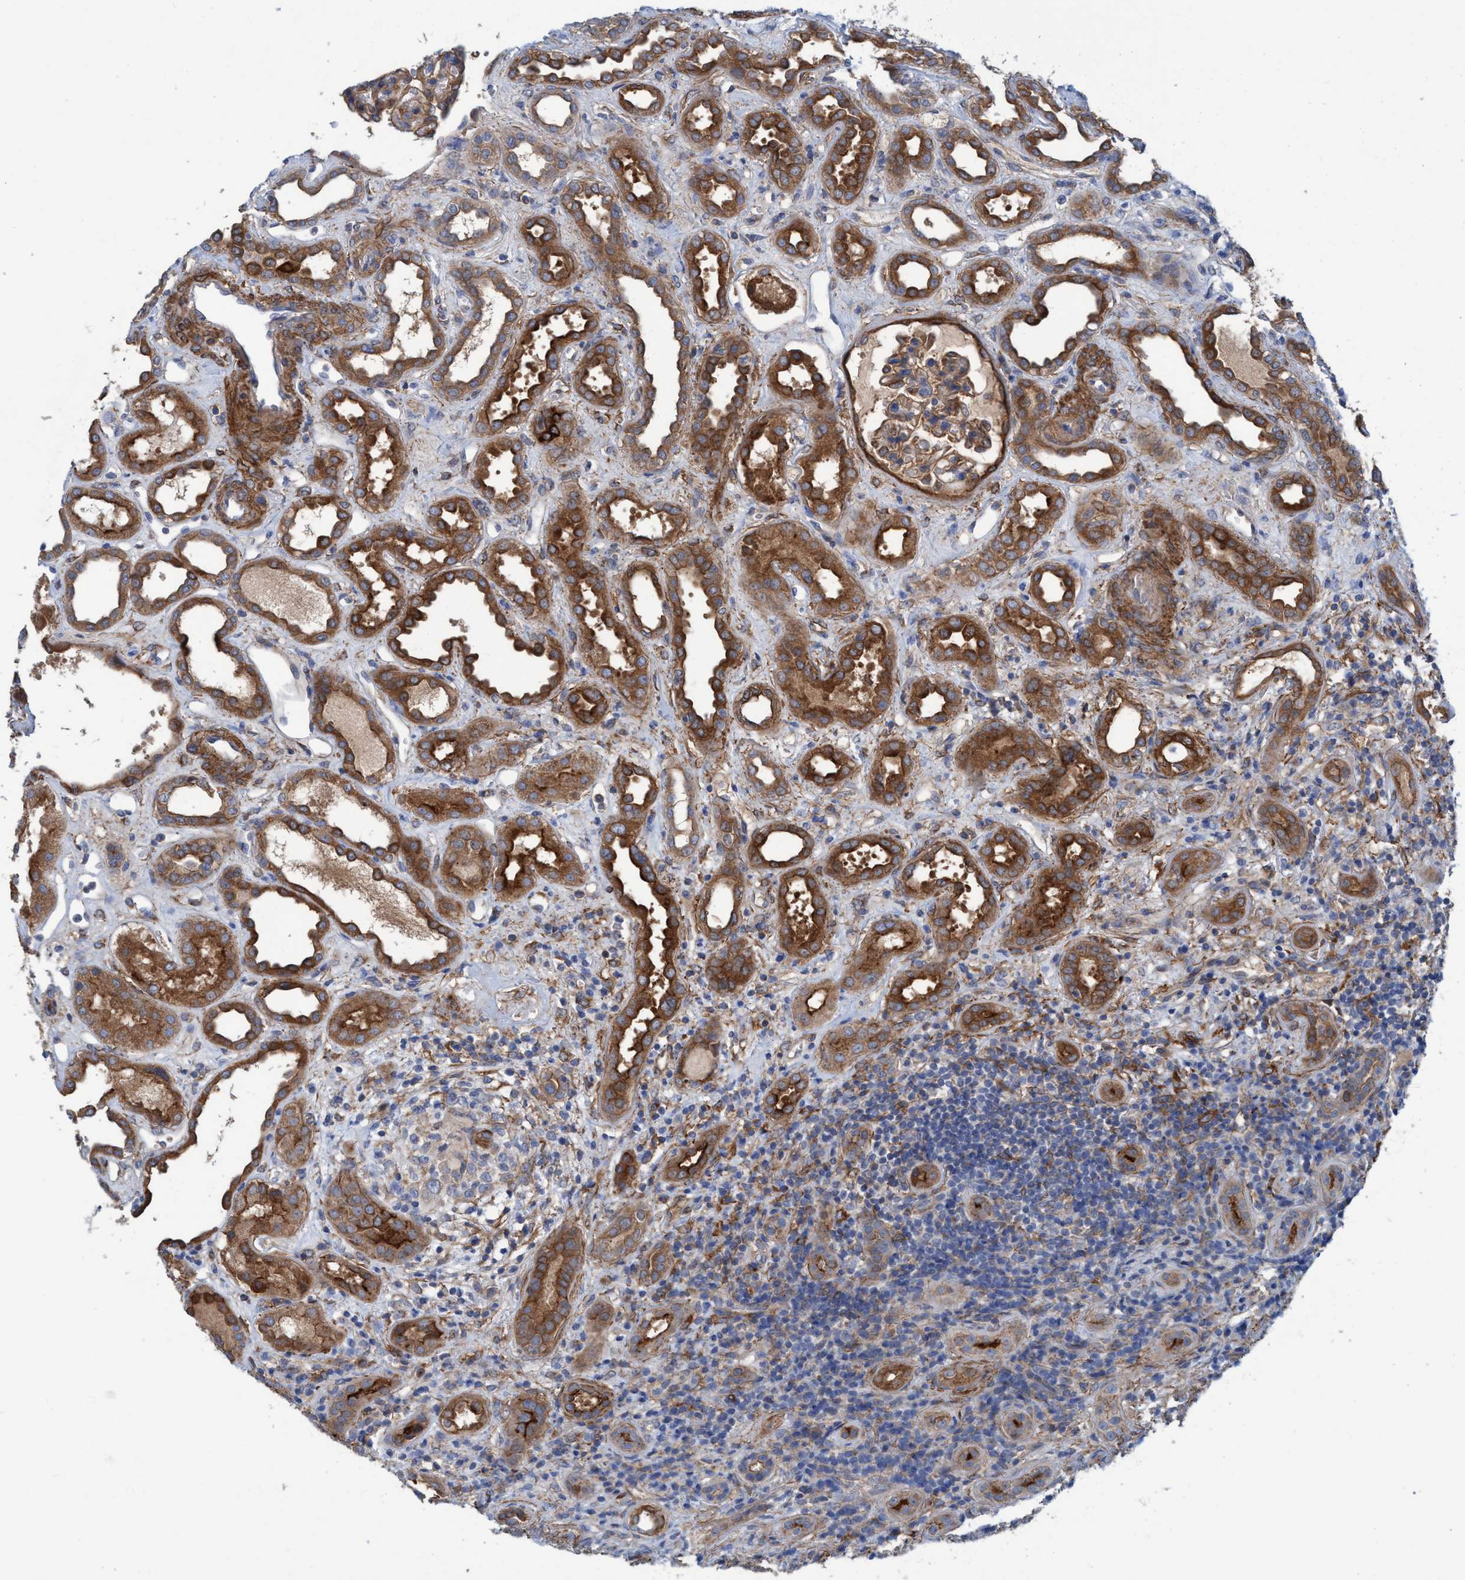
{"staining": {"intensity": "moderate", "quantity": ">75%", "location": "cytoplasmic/membranous"}, "tissue": "kidney", "cell_type": "Cells in glomeruli", "image_type": "normal", "snomed": [{"axis": "morphology", "description": "Normal tissue, NOS"}, {"axis": "topography", "description": "Kidney"}], "caption": "A photomicrograph of kidney stained for a protein displays moderate cytoplasmic/membranous brown staining in cells in glomeruli.", "gene": "GULP1", "patient": {"sex": "male", "age": 59}}